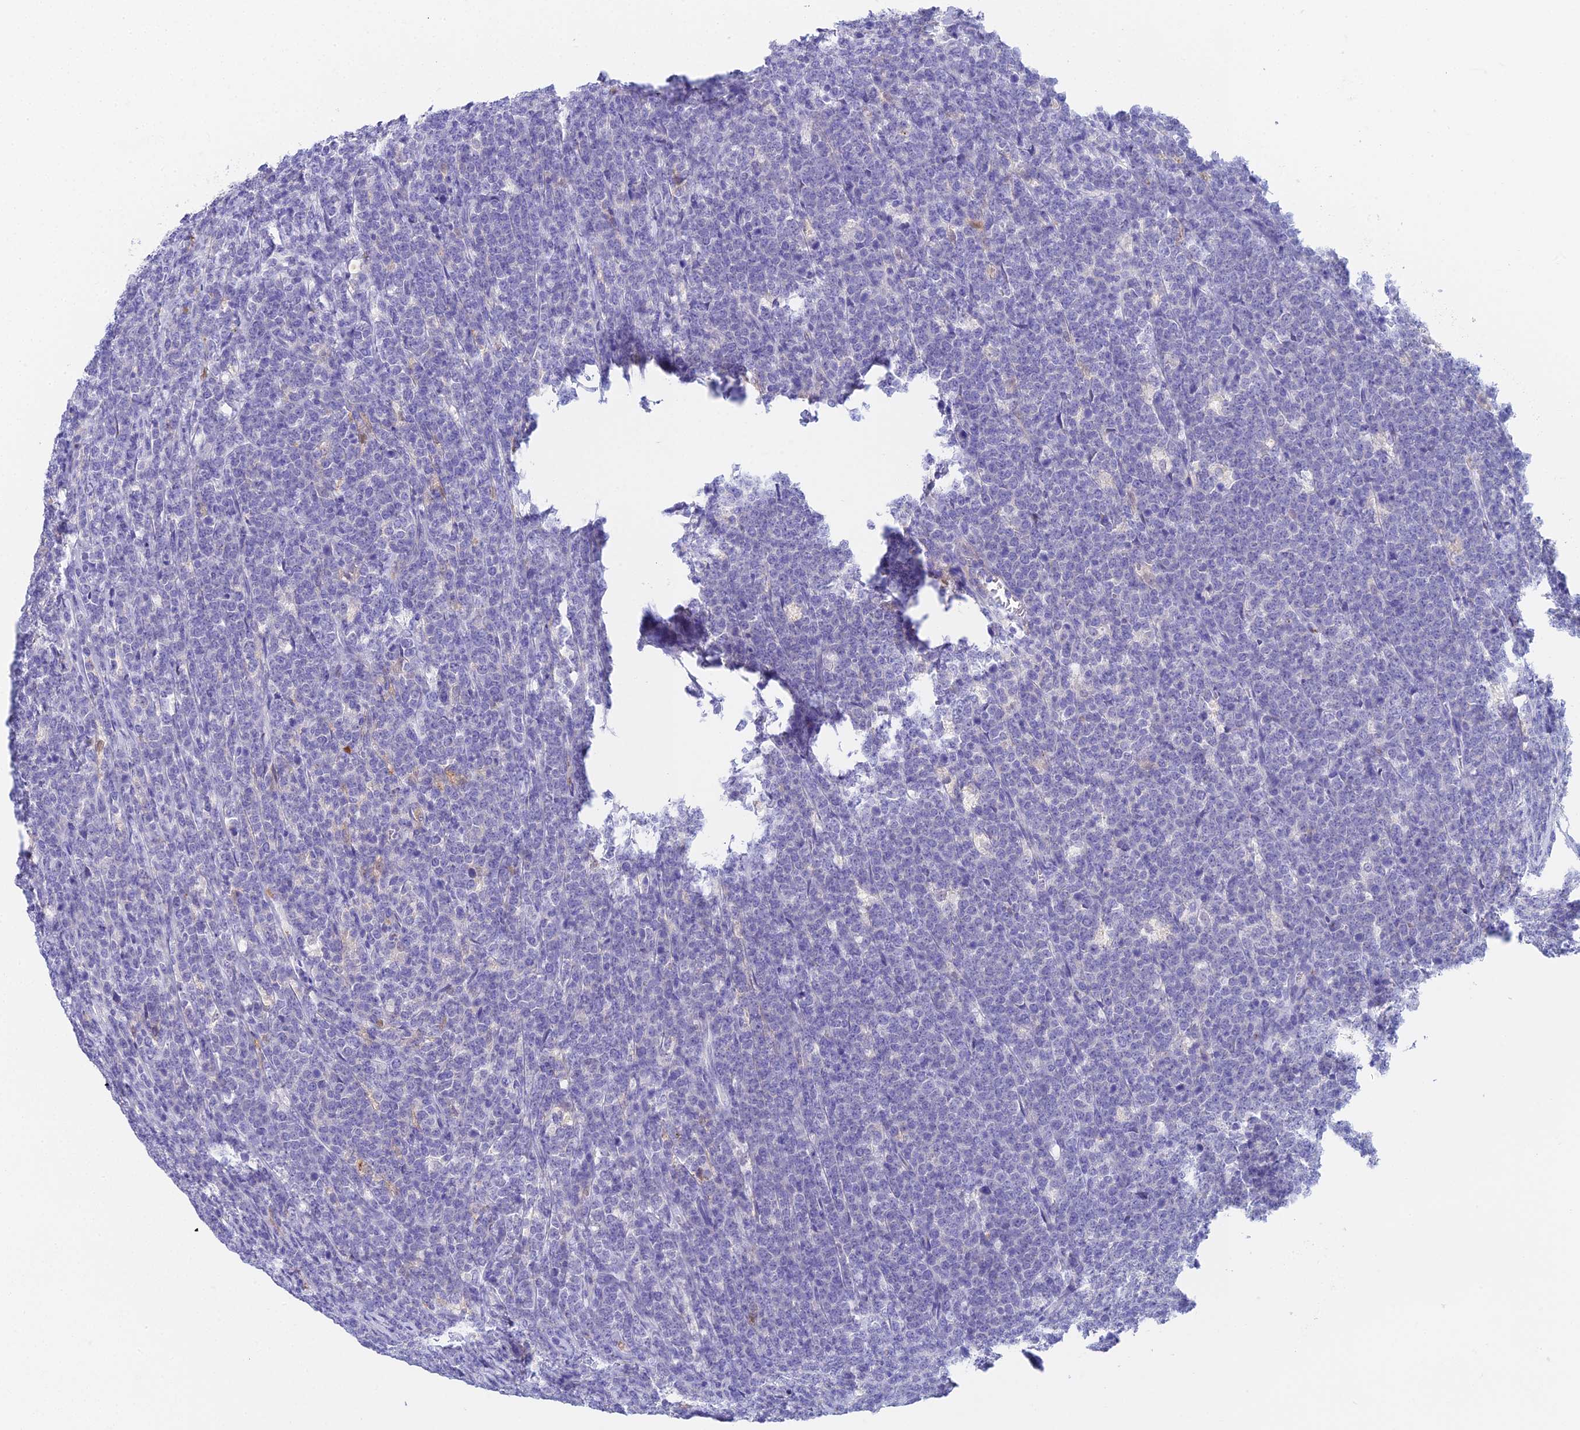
{"staining": {"intensity": "negative", "quantity": "none", "location": "none"}, "tissue": "lymphoma", "cell_type": "Tumor cells", "image_type": "cancer", "snomed": [{"axis": "morphology", "description": "Malignant lymphoma, non-Hodgkin's type, High grade"}, {"axis": "topography", "description": "Small intestine"}], "caption": "The photomicrograph exhibits no staining of tumor cells in high-grade malignant lymphoma, non-Hodgkin's type. Nuclei are stained in blue.", "gene": "ADAMTS13", "patient": {"sex": "male", "age": 8}}